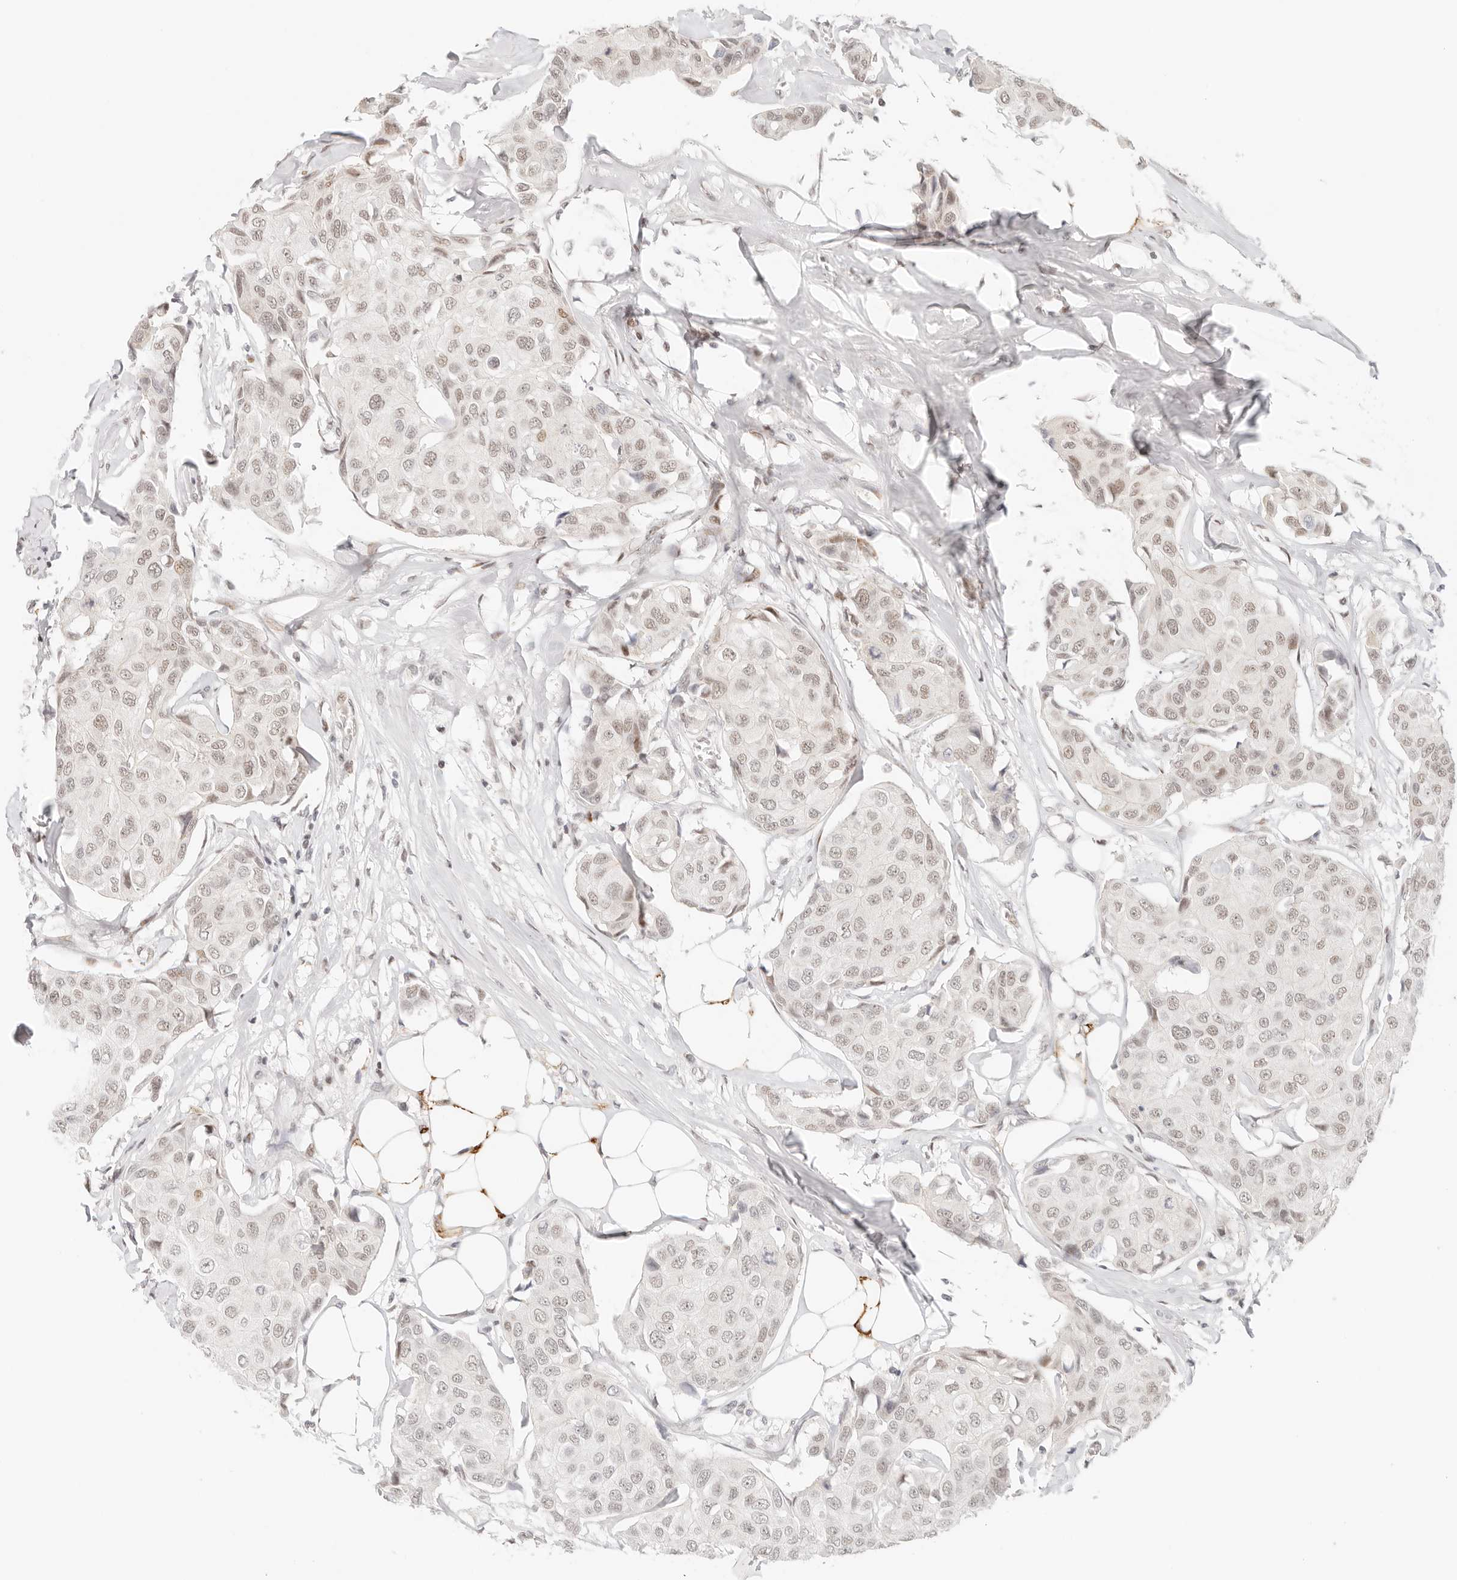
{"staining": {"intensity": "weak", "quantity": ">75%", "location": "nuclear"}, "tissue": "breast cancer", "cell_type": "Tumor cells", "image_type": "cancer", "snomed": [{"axis": "morphology", "description": "Duct carcinoma"}, {"axis": "topography", "description": "Breast"}], "caption": "IHC of intraductal carcinoma (breast) displays low levels of weak nuclear staining in about >75% of tumor cells.", "gene": "HOXC5", "patient": {"sex": "female", "age": 80}}